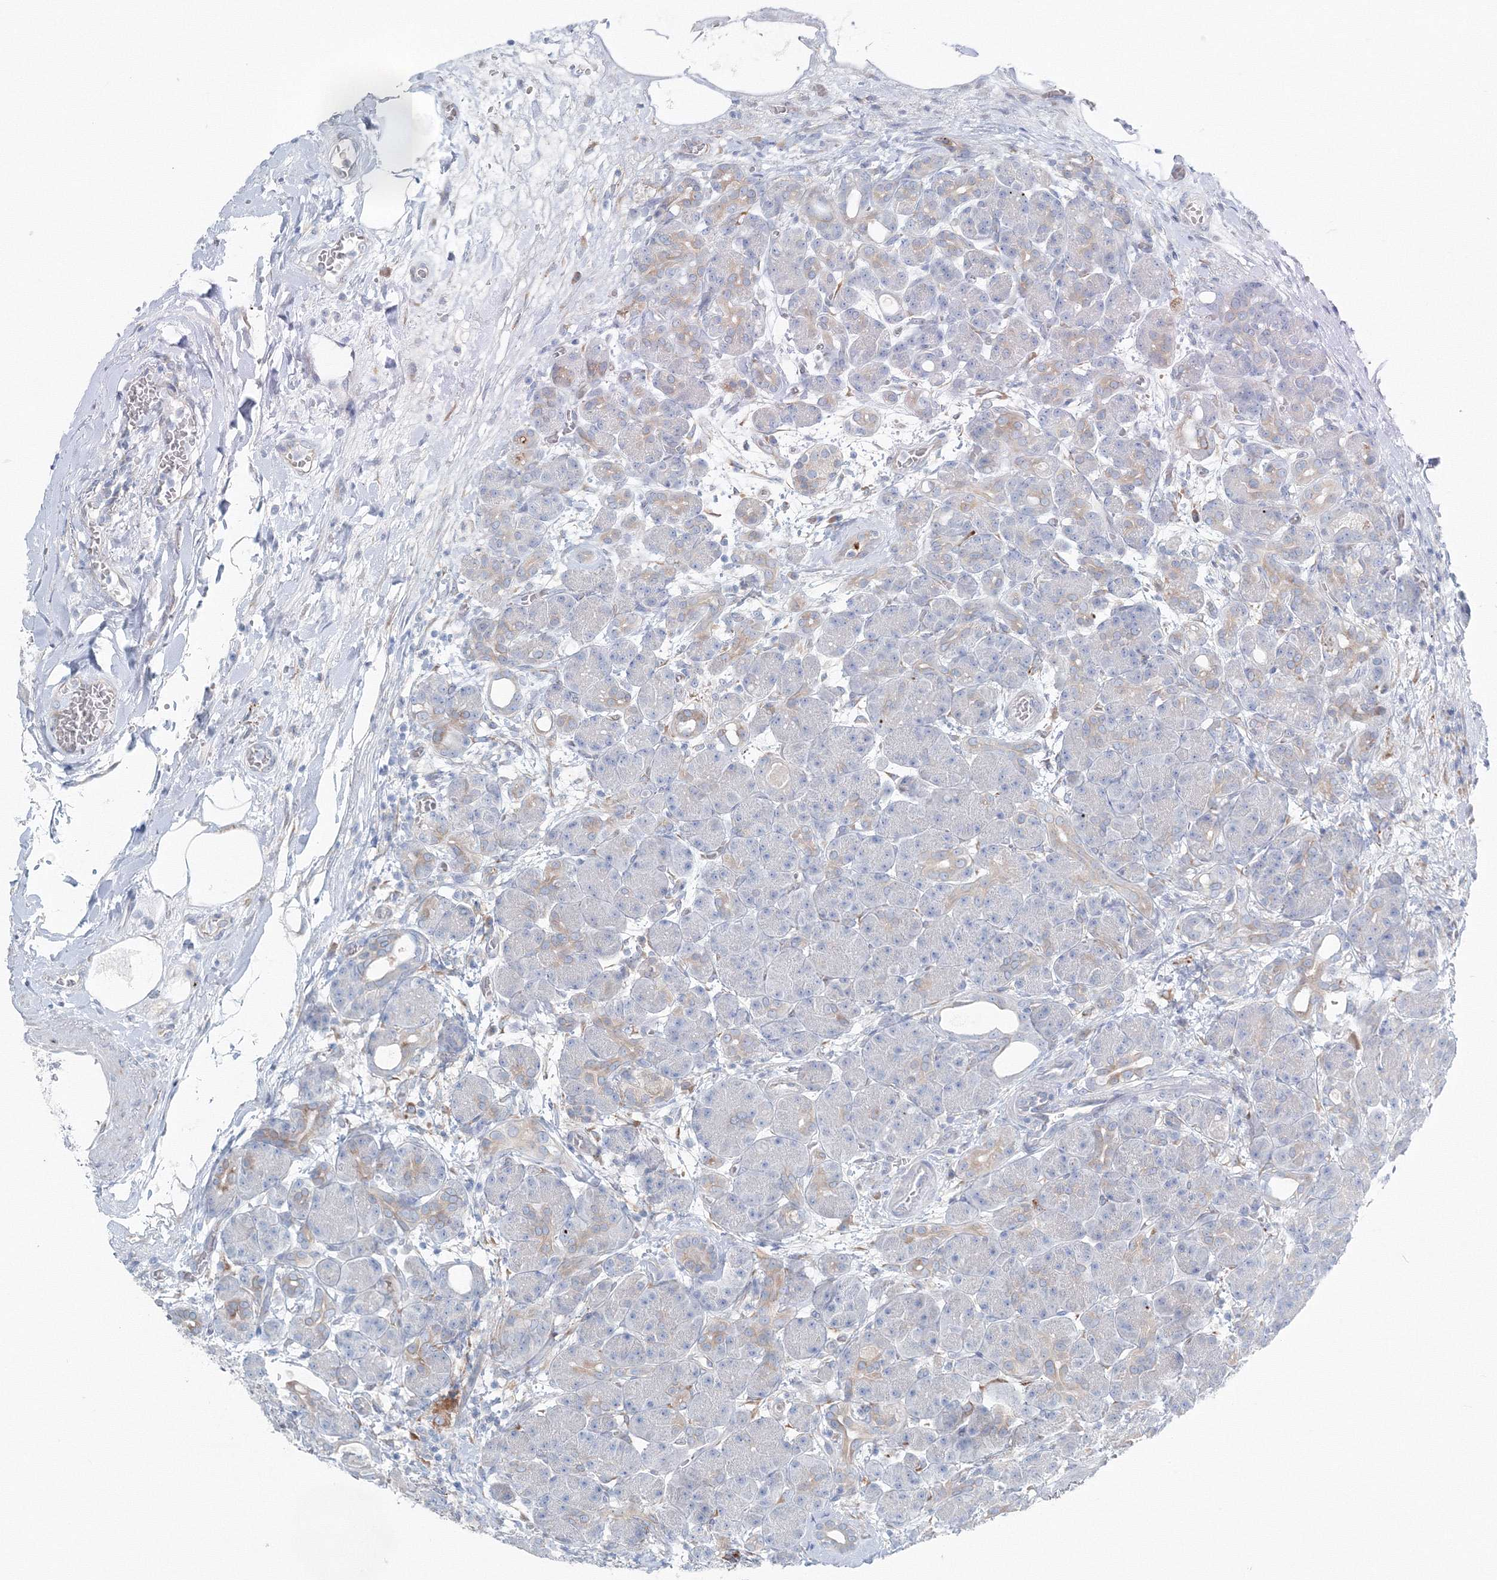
{"staining": {"intensity": "negative", "quantity": "none", "location": "none"}, "tissue": "pancreas", "cell_type": "Exocrine glandular cells", "image_type": "normal", "snomed": [{"axis": "morphology", "description": "Normal tissue, NOS"}, {"axis": "topography", "description": "Pancreas"}], "caption": "This is a histopathology image of IHC staining of benign pancreas, which shows no expression in exocrine glandular cells.", "gene": "ENSG00000285283", "patient": {"sex": "male", "age": 63}}